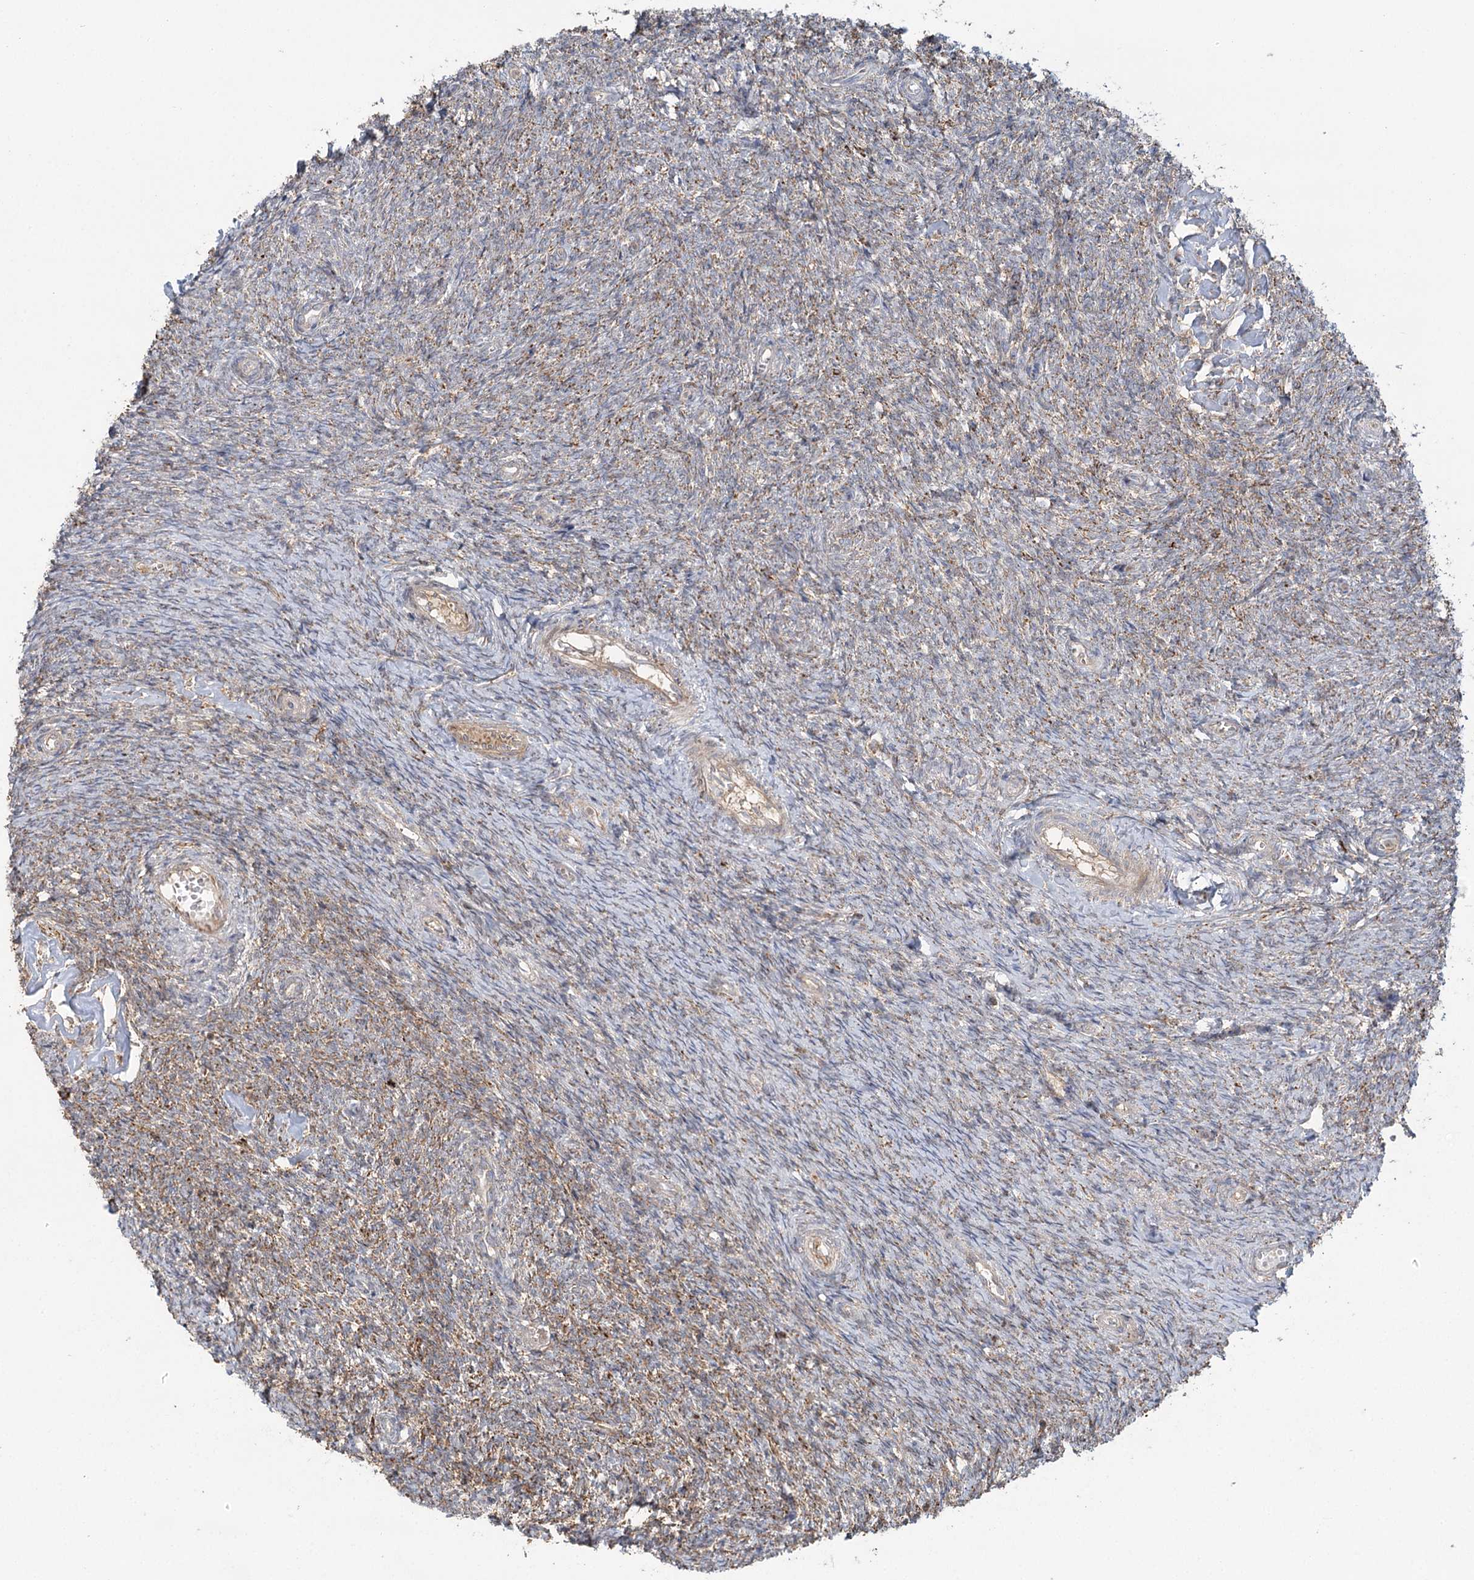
{"staining": {"intensity": "moderate", "quantity": "25%-75%", "location": "cytoplasmic/membranous"}, "tissue": "ovary", "cell_type": "Ovarian stroma cells", "image_type": "normal", "snomed": [{"axis": "morphology", "description": "Normal tissue, NOS"}, {"axis": "topography", "description": "Ovary"}], "caption": "A medium amount of moderate cytoplasmic/membranous expression is identified in about 25%-75% of ovarian stroma cells in unremarkable ovary. The staining was performed using DAB to visualize the protein expression in brown, while the nuclei were stained in blue with hematoxylin (Magnification: 20x).", "gene": "ENSG00000273217", "patient": {"sex": "female", "age": 44}}